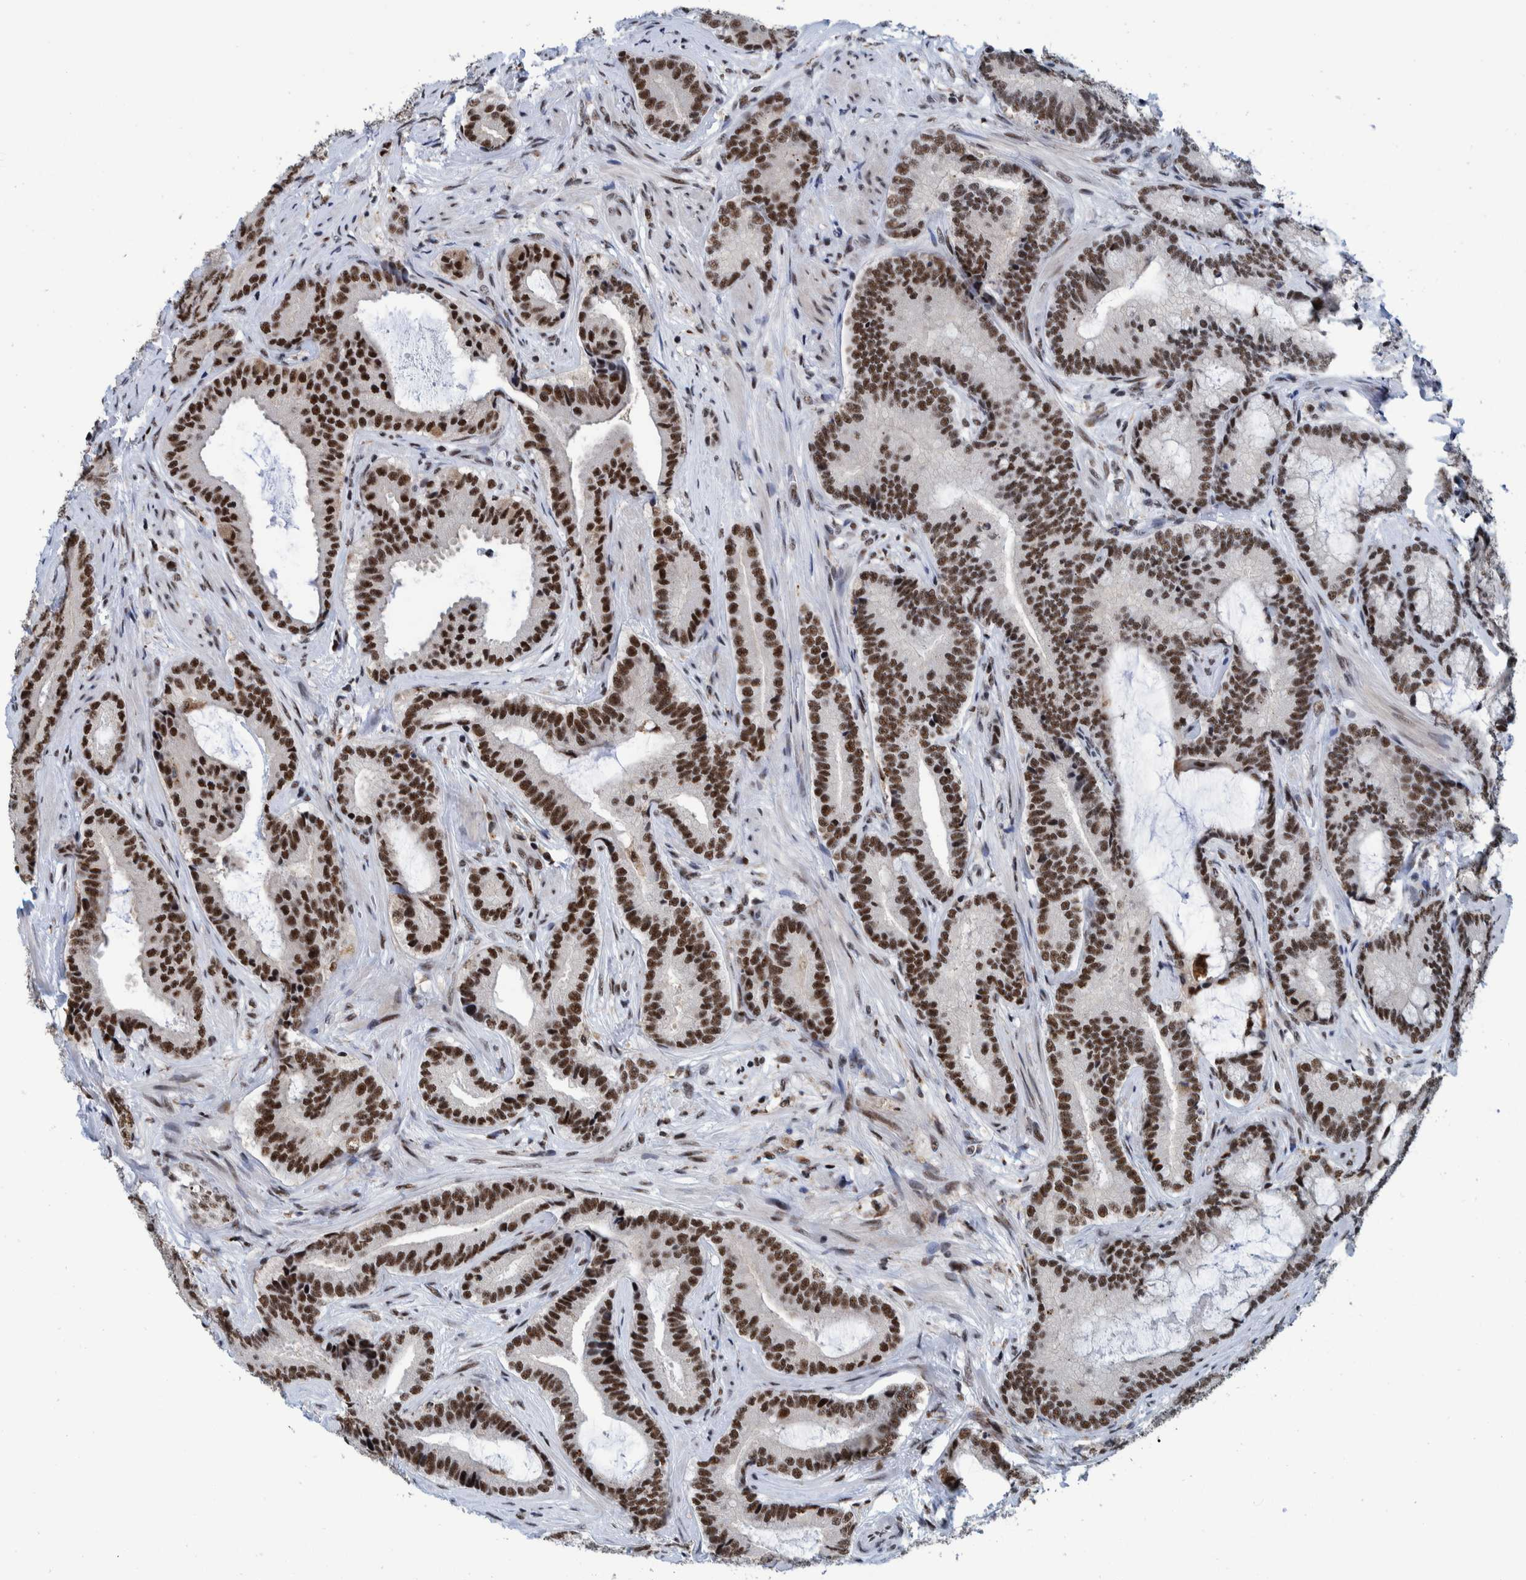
{"staining": {"intensity": "strong", "quantity": ">75%", "location": "nuclear"}, "tissue": "prostate cancer", "cell_type": "Tumor cells", "image_type": "cancer", "snomed": [{"axis": "morphology", "description": "Adenocarcinoma, High grade"}, {"axis": "topography", "description": "Prostate"}], "caption": "The image demonstrates staining of prostate cancer, revealing strong nuclear protein staining (brown color) within tumor cells.", "gene": "EFTUD2", "patient": {"sex": "male", "age": 55}}